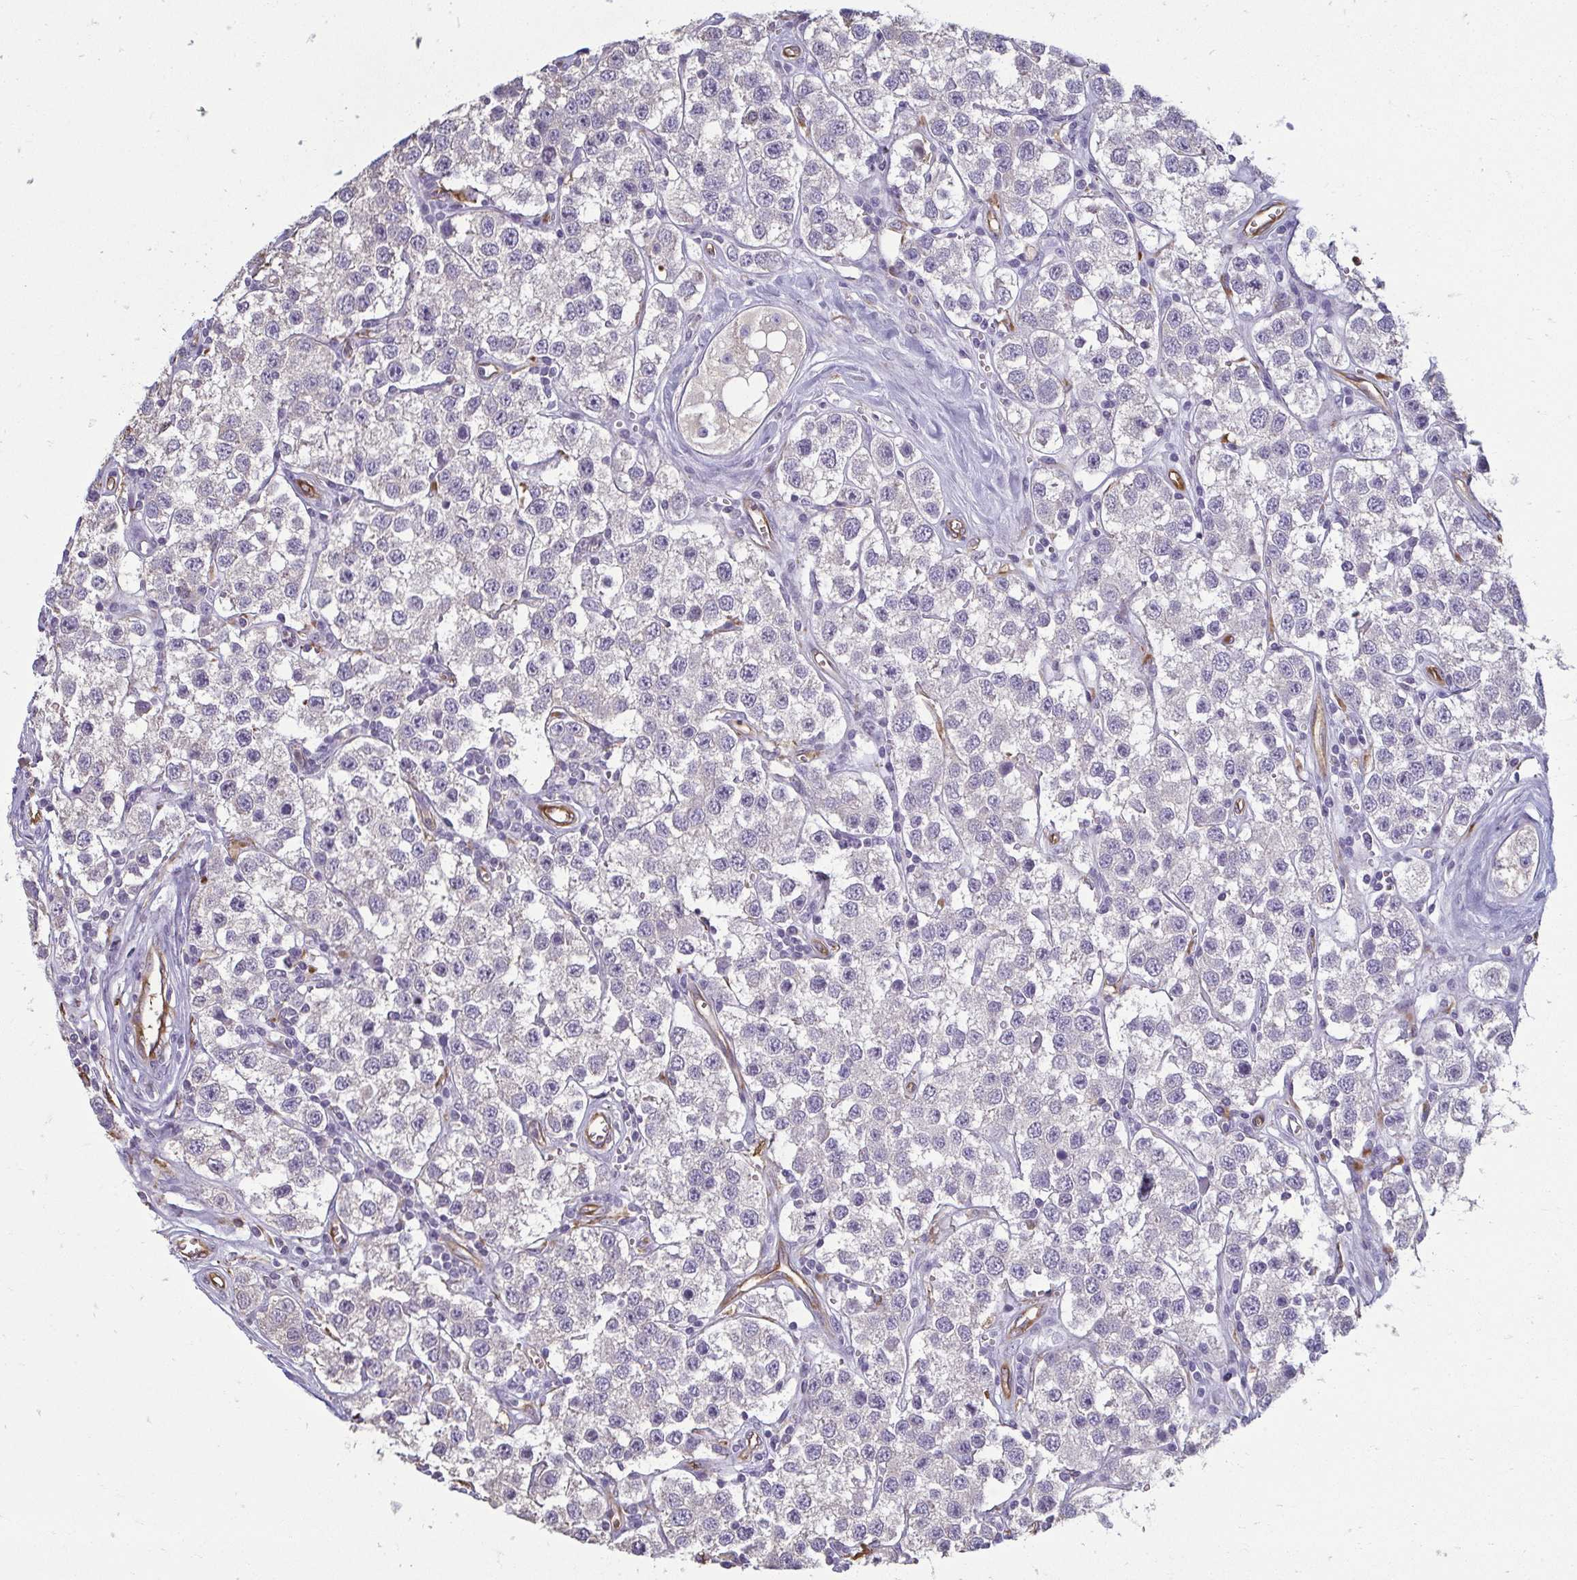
{"staining": {"intensity": "negative", "quantity": "none", "location": "none"}, "tissue": "testis cancer", "cell_type": "Tumor cells", "image_type": "cancer", "snomed": [{"axis": "morphology", "description": "Seminoma, NOS"}, {"axis": "topography", "description": "Testis"}], "caption": "High magnification brightfield microscopy of seminoma (testis) stained with DAB (3,3'-diaminobenzidine) (brown) and counterstained with hematoxylin (blue): tumor cells show no significant expression. (DAB (3,3'-diaminobenzidine) immunohistochemistry, high magnification).", "gene": "PDE2A", "patient": {"sex": "male", "age": 34}}